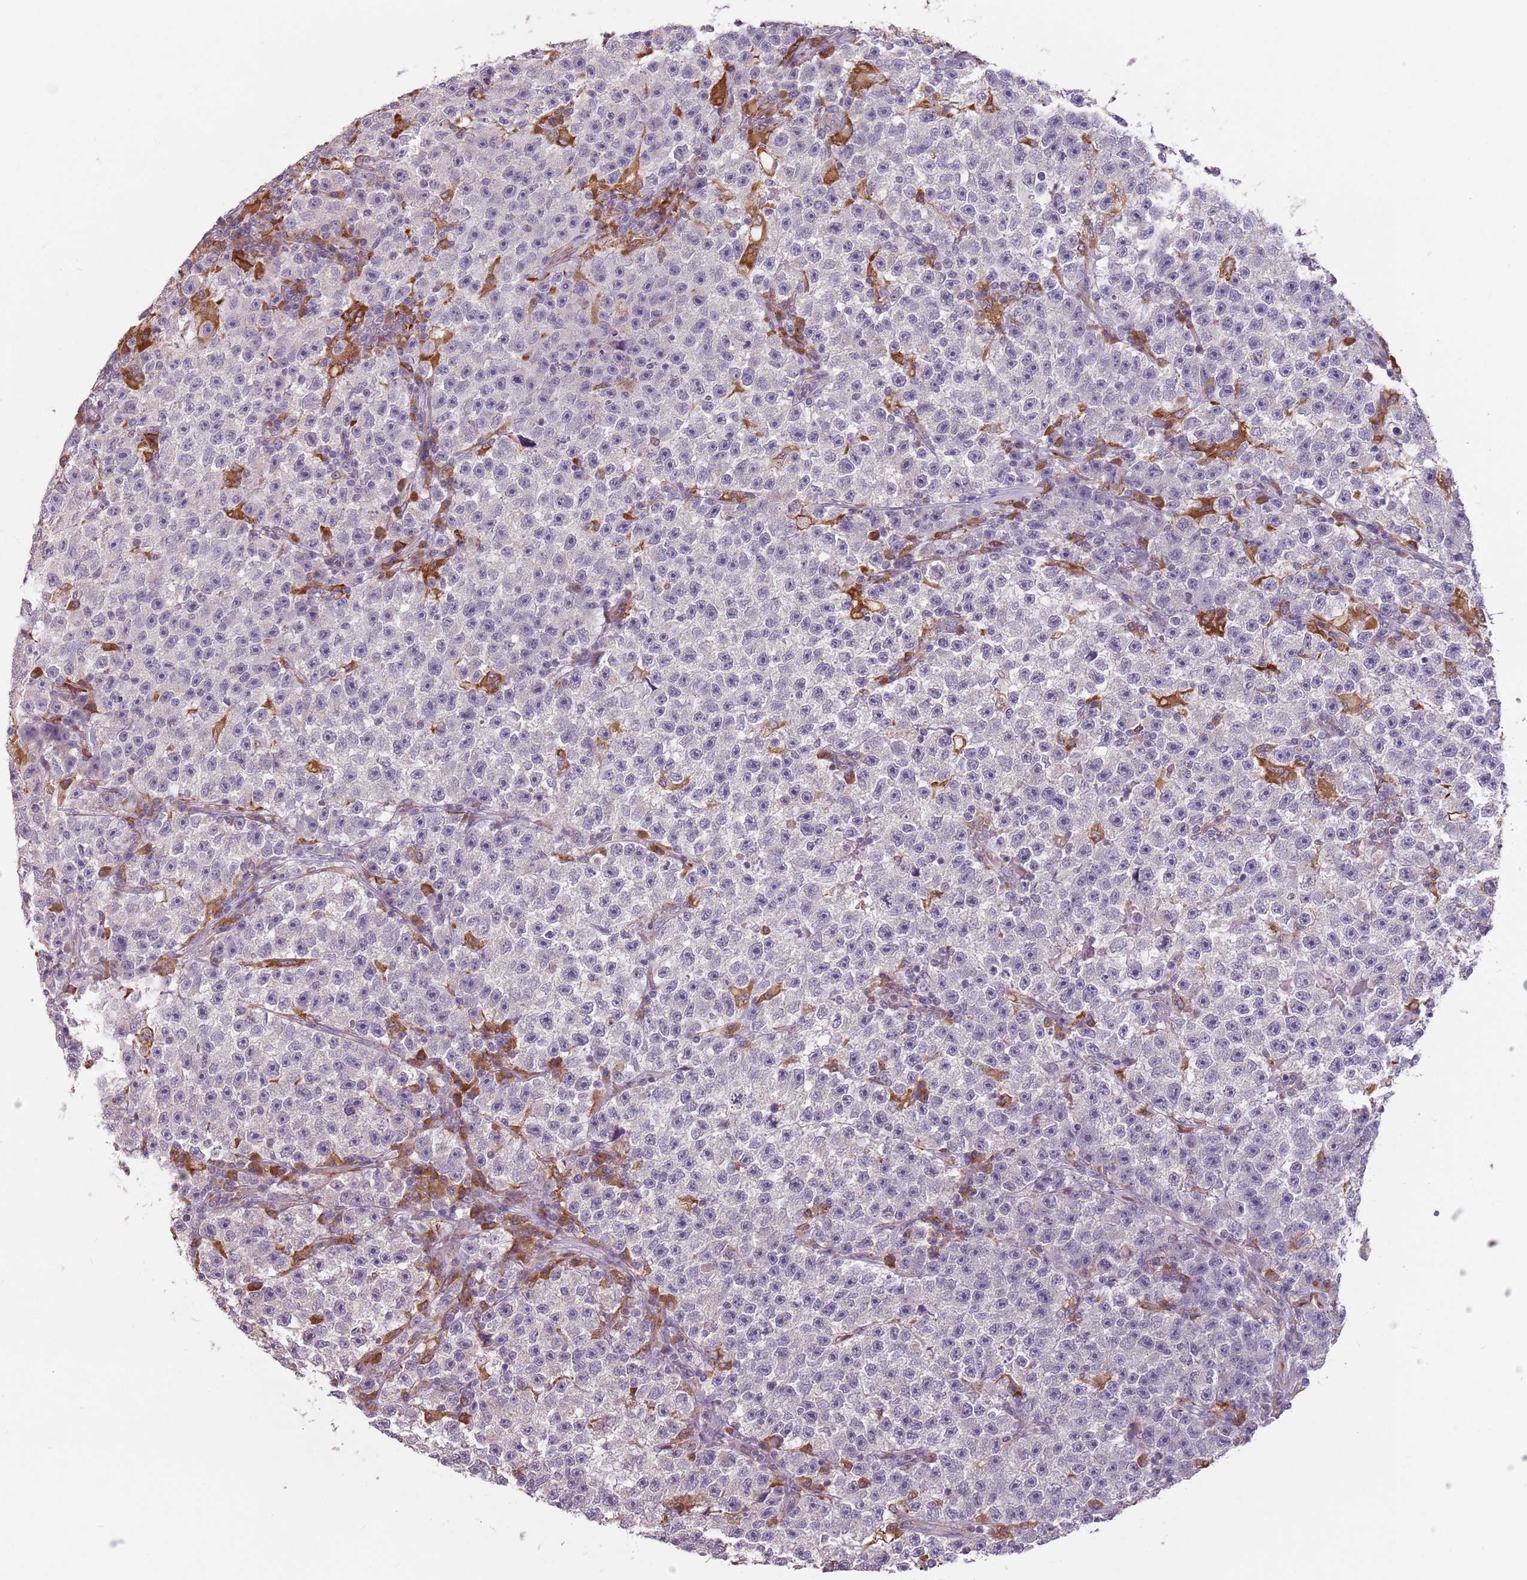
{"staining": {"intensity": "negative", "quantity": "none", "location": "none"}, "tissue": "testis cancer", "cell_type": "Tumor cells", "image_type": "cancer", "snomed": [{"axis": "morphology", "description": "Seminoma, NOS"}, {"axis": "topography", "description": "Testis"}], "caption": "Tumor cells show no significant protein positivity in testis cancer (seminoma).", "gene": "RPS9", "patient": {"sex": "male", "age": 22}}